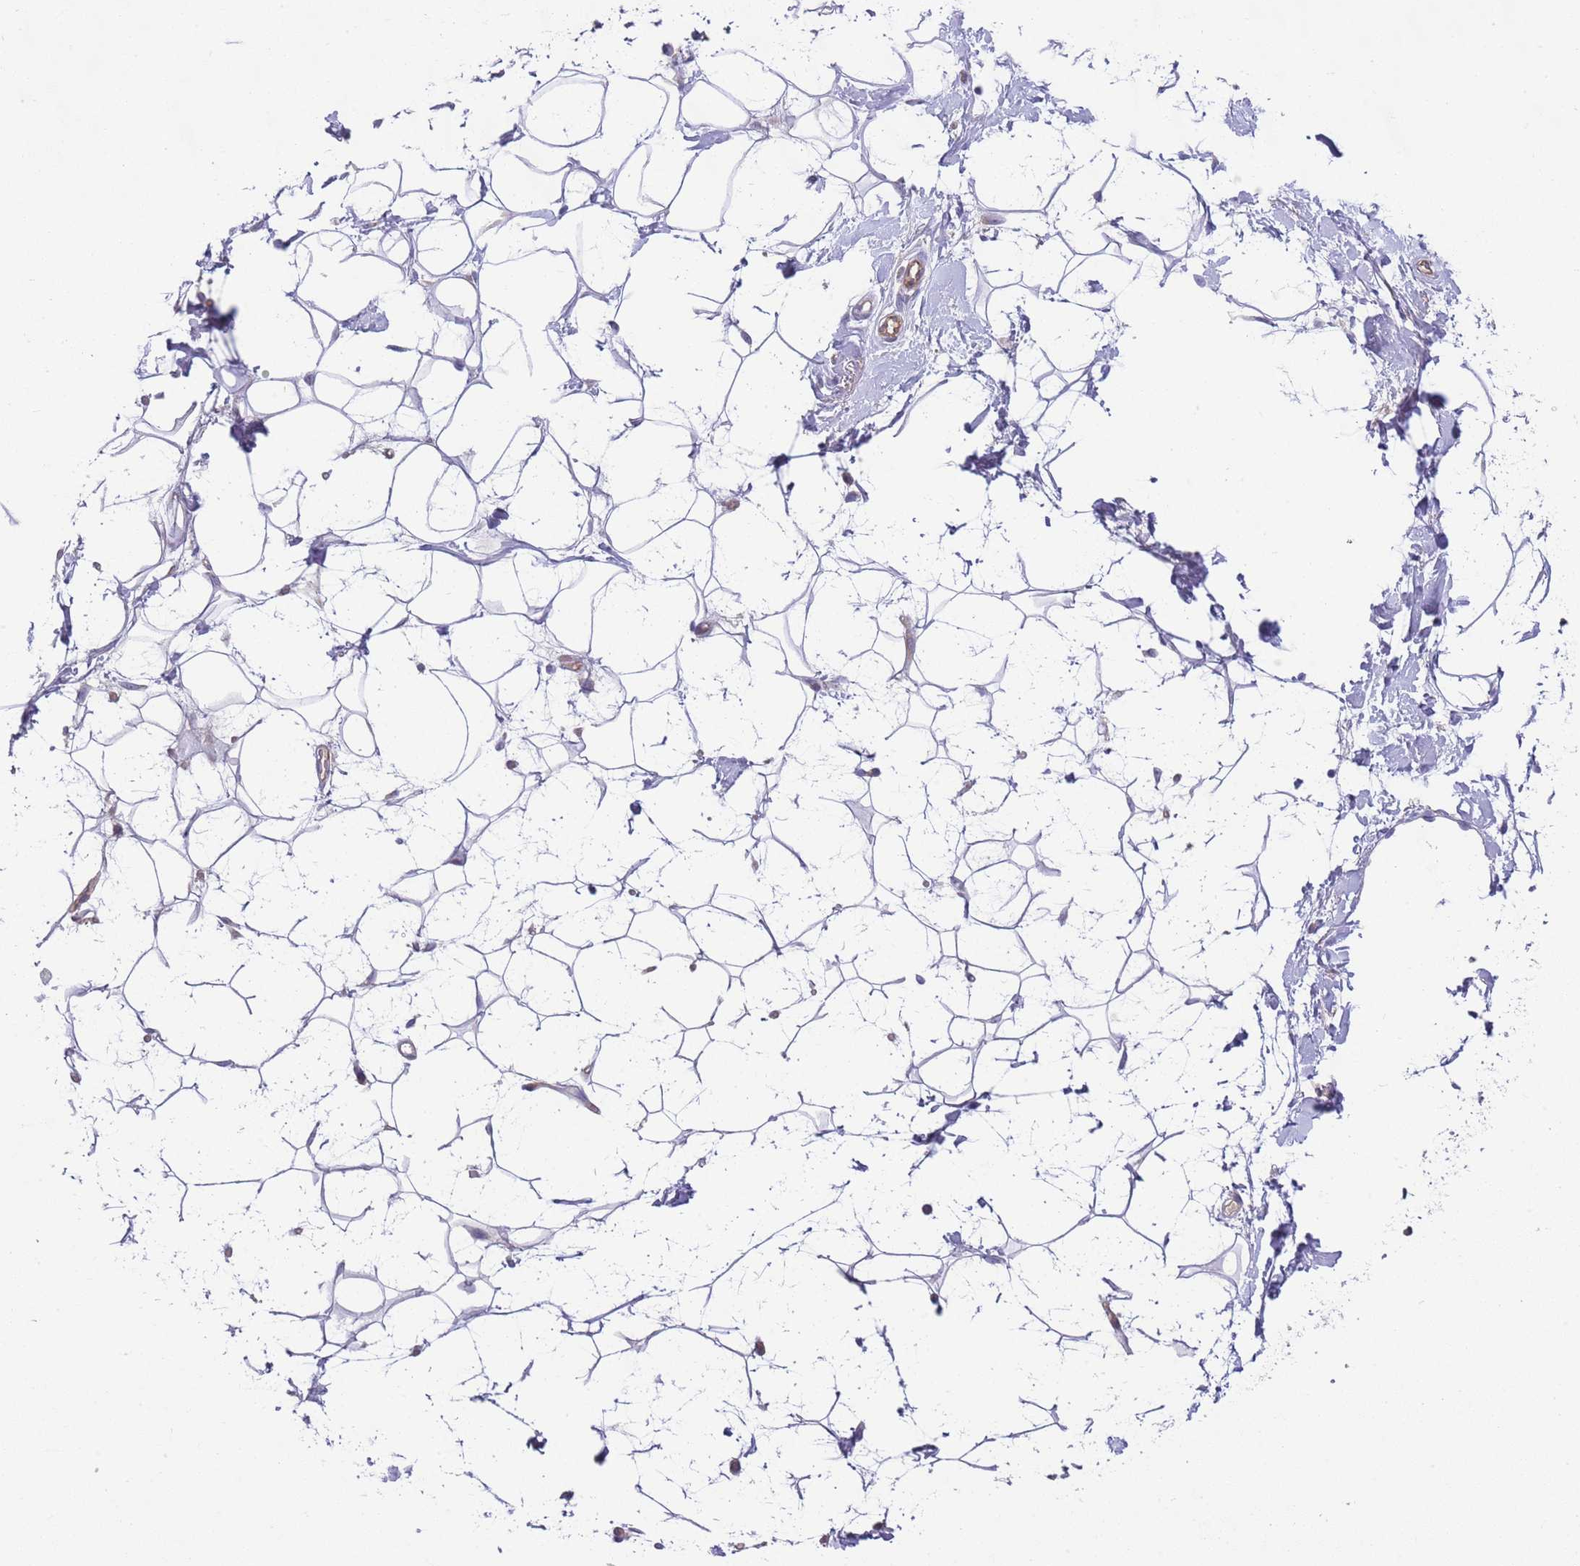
{"staining": {"intensity": "negative", "quantity": "none", "location": "none"}, "tissue": "adipose tissue", "cell_type": "Adipocytes", "image_type": "normal", "snomed": [{"axis": "morphology", "description": "Normal tissue, NOS"}, {"axis": "topography", "description": "Breast"}], "caption": "There is no significant positivity in adipocytes of adipose tissue. (Stains: DAB (3,3'-diaminobenzidine) IHC with hematoxylin counter stain, Microscopy: brightfield microscopy at high magnification).", "gene": "SKOR2", "patient": {"sex": "female", "age": 26}}